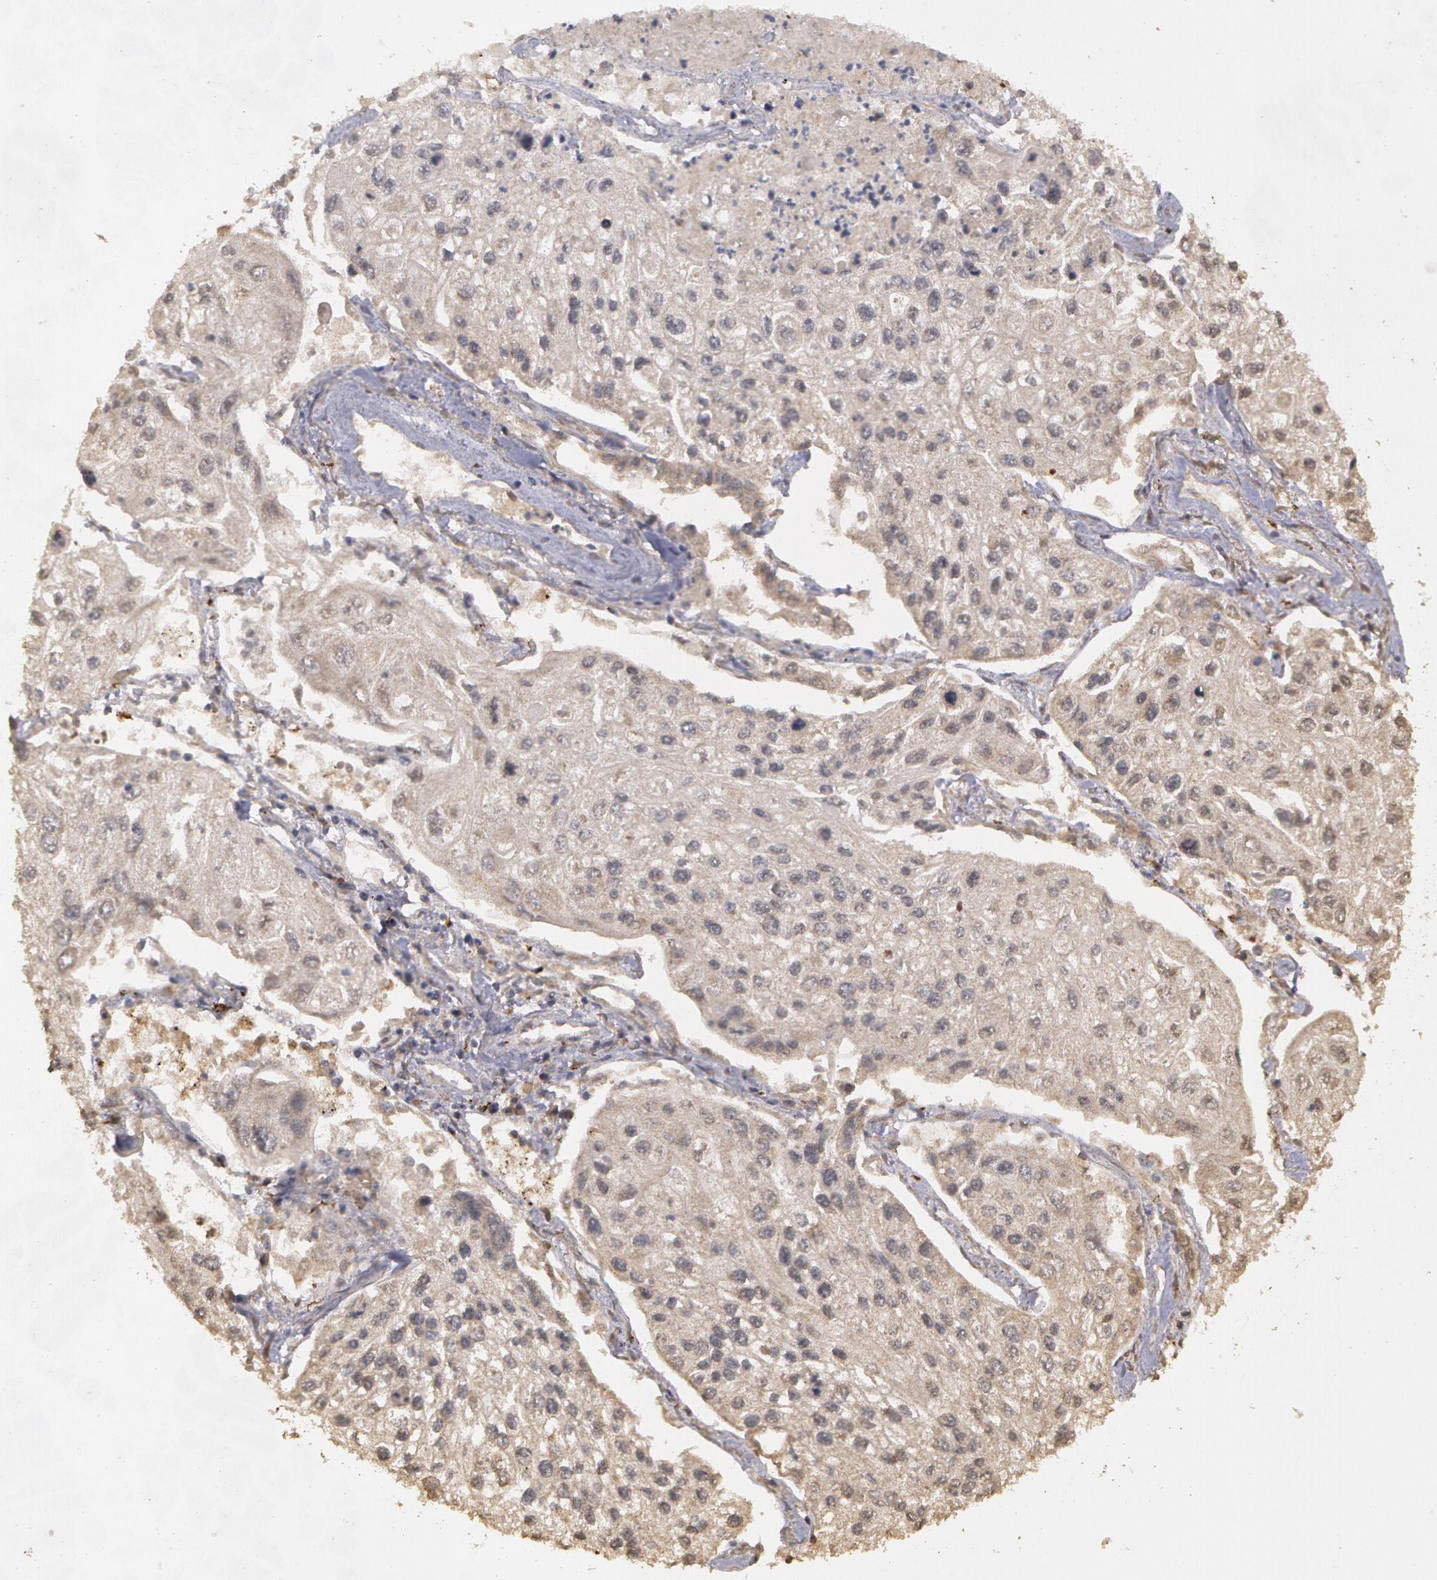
{"staining": {"intensity": "weak", "quantity": ">75%", "location": "cytoplasmic/membranous"}, "tissue": "lung cancer", "cell_type": "Tumor cells", "image_type": "cancer", "snomed": [{"axis": "morphology", "description": "Squamous cell carcinoma, NOS"}, {"axis": "topography", "description": "Lung"}], "caption": "High-power microscopy captured an immunohistochemistry (IHC) image of lung cancer (squamous cell carcinoma), revealing weak cytoplasmic/membranous positivity in approximately >75% of tumor cells.", "gene": "GLIS1", "patient": {"sex": "male", "age": 75}}